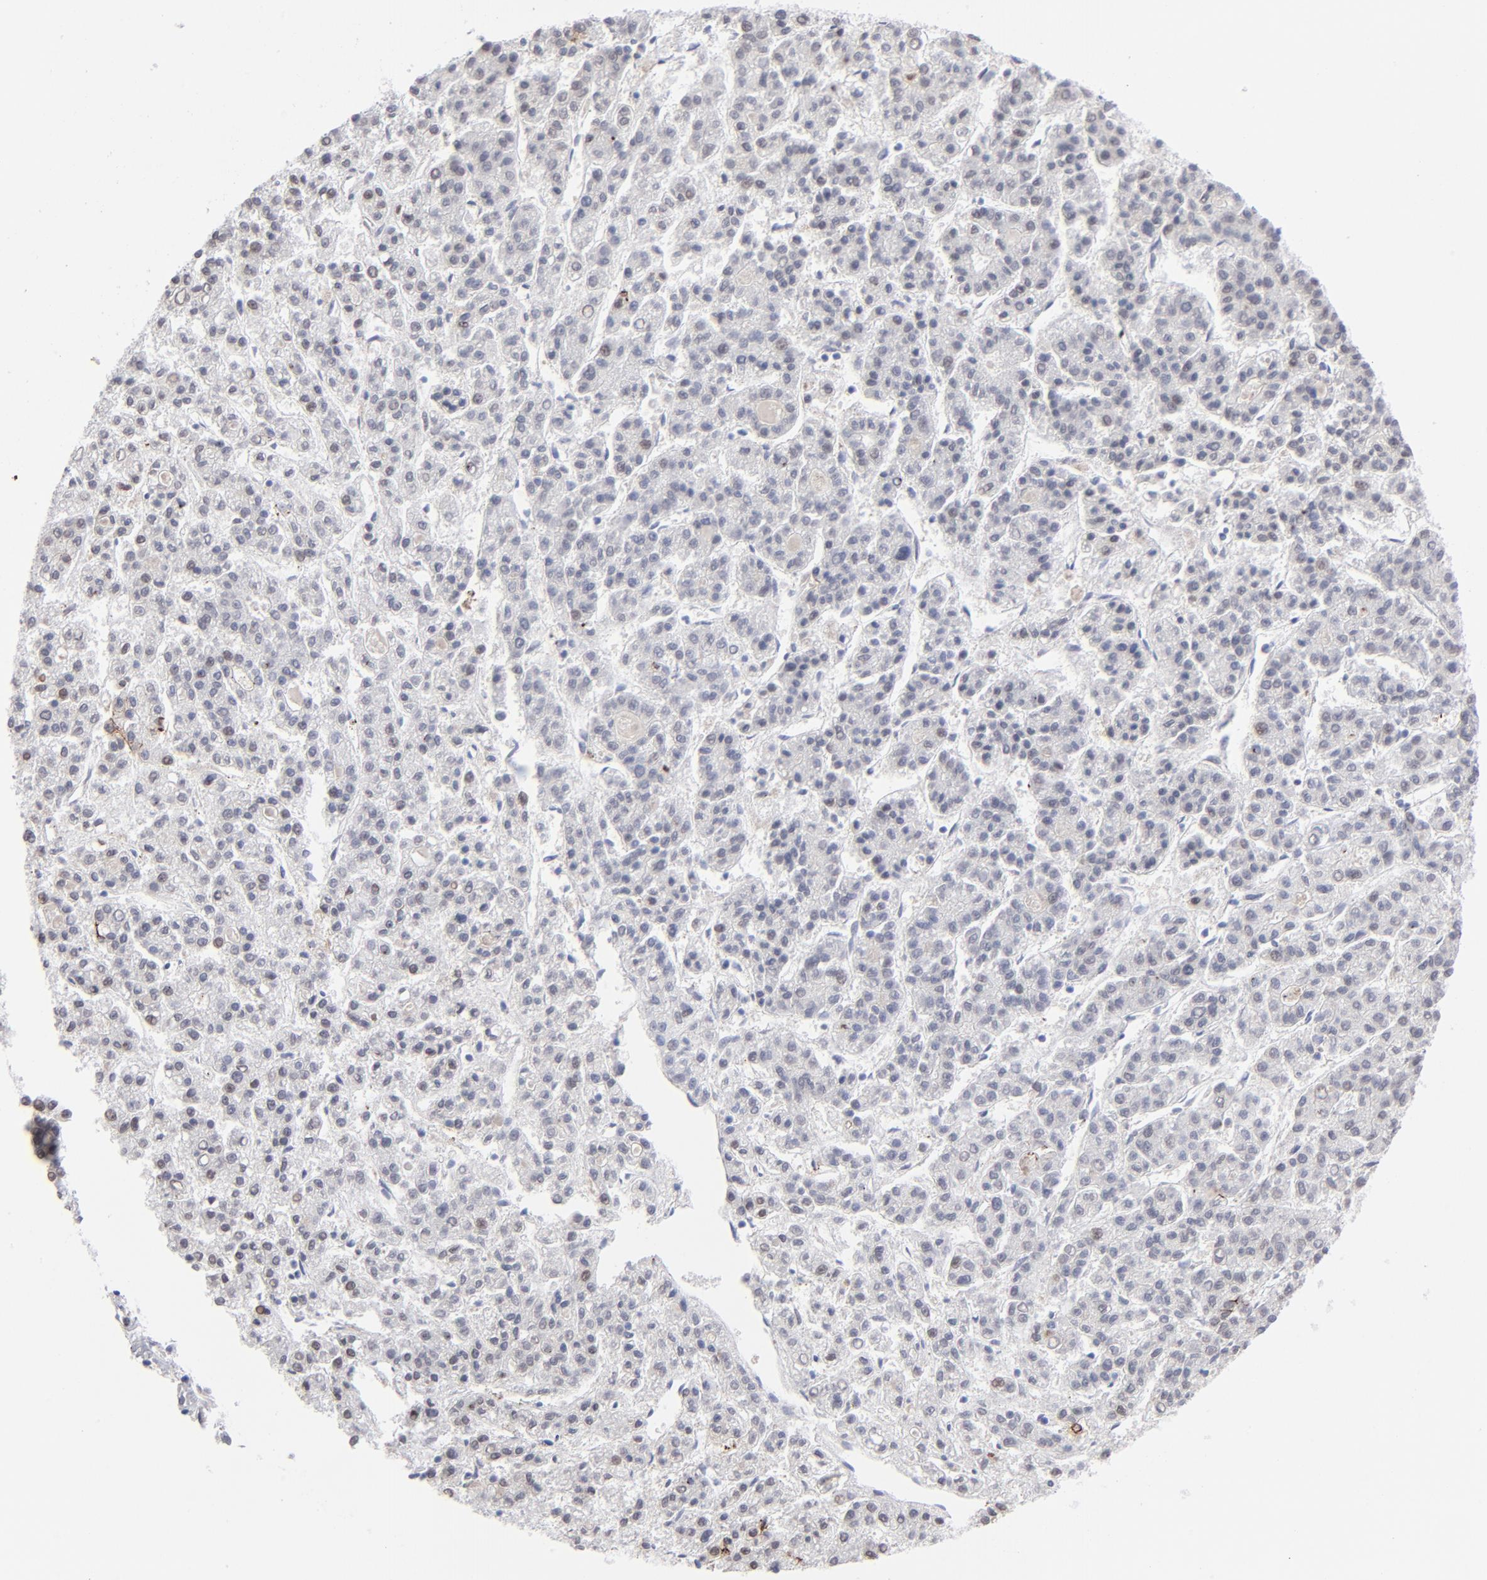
{"staining": {"intensity": "weak", "quantity": "<25%", "location": "nuclear"}, "tissue": "liver cancer", "cell_type": "Tumor cells", "image_type": "cancer", "snomed": [{"axis": "morphology", "description": "Carcinoma, Hepatocellular, NOS"}, {"axis": "topography", "description": "Liver"}], "caption": "A histopathology image of liver cancer stained for a protein exhibits no brown staining in tumor cells.", "gene": "PDGFRB", "patient": {"sex": "male", "age": 70}}